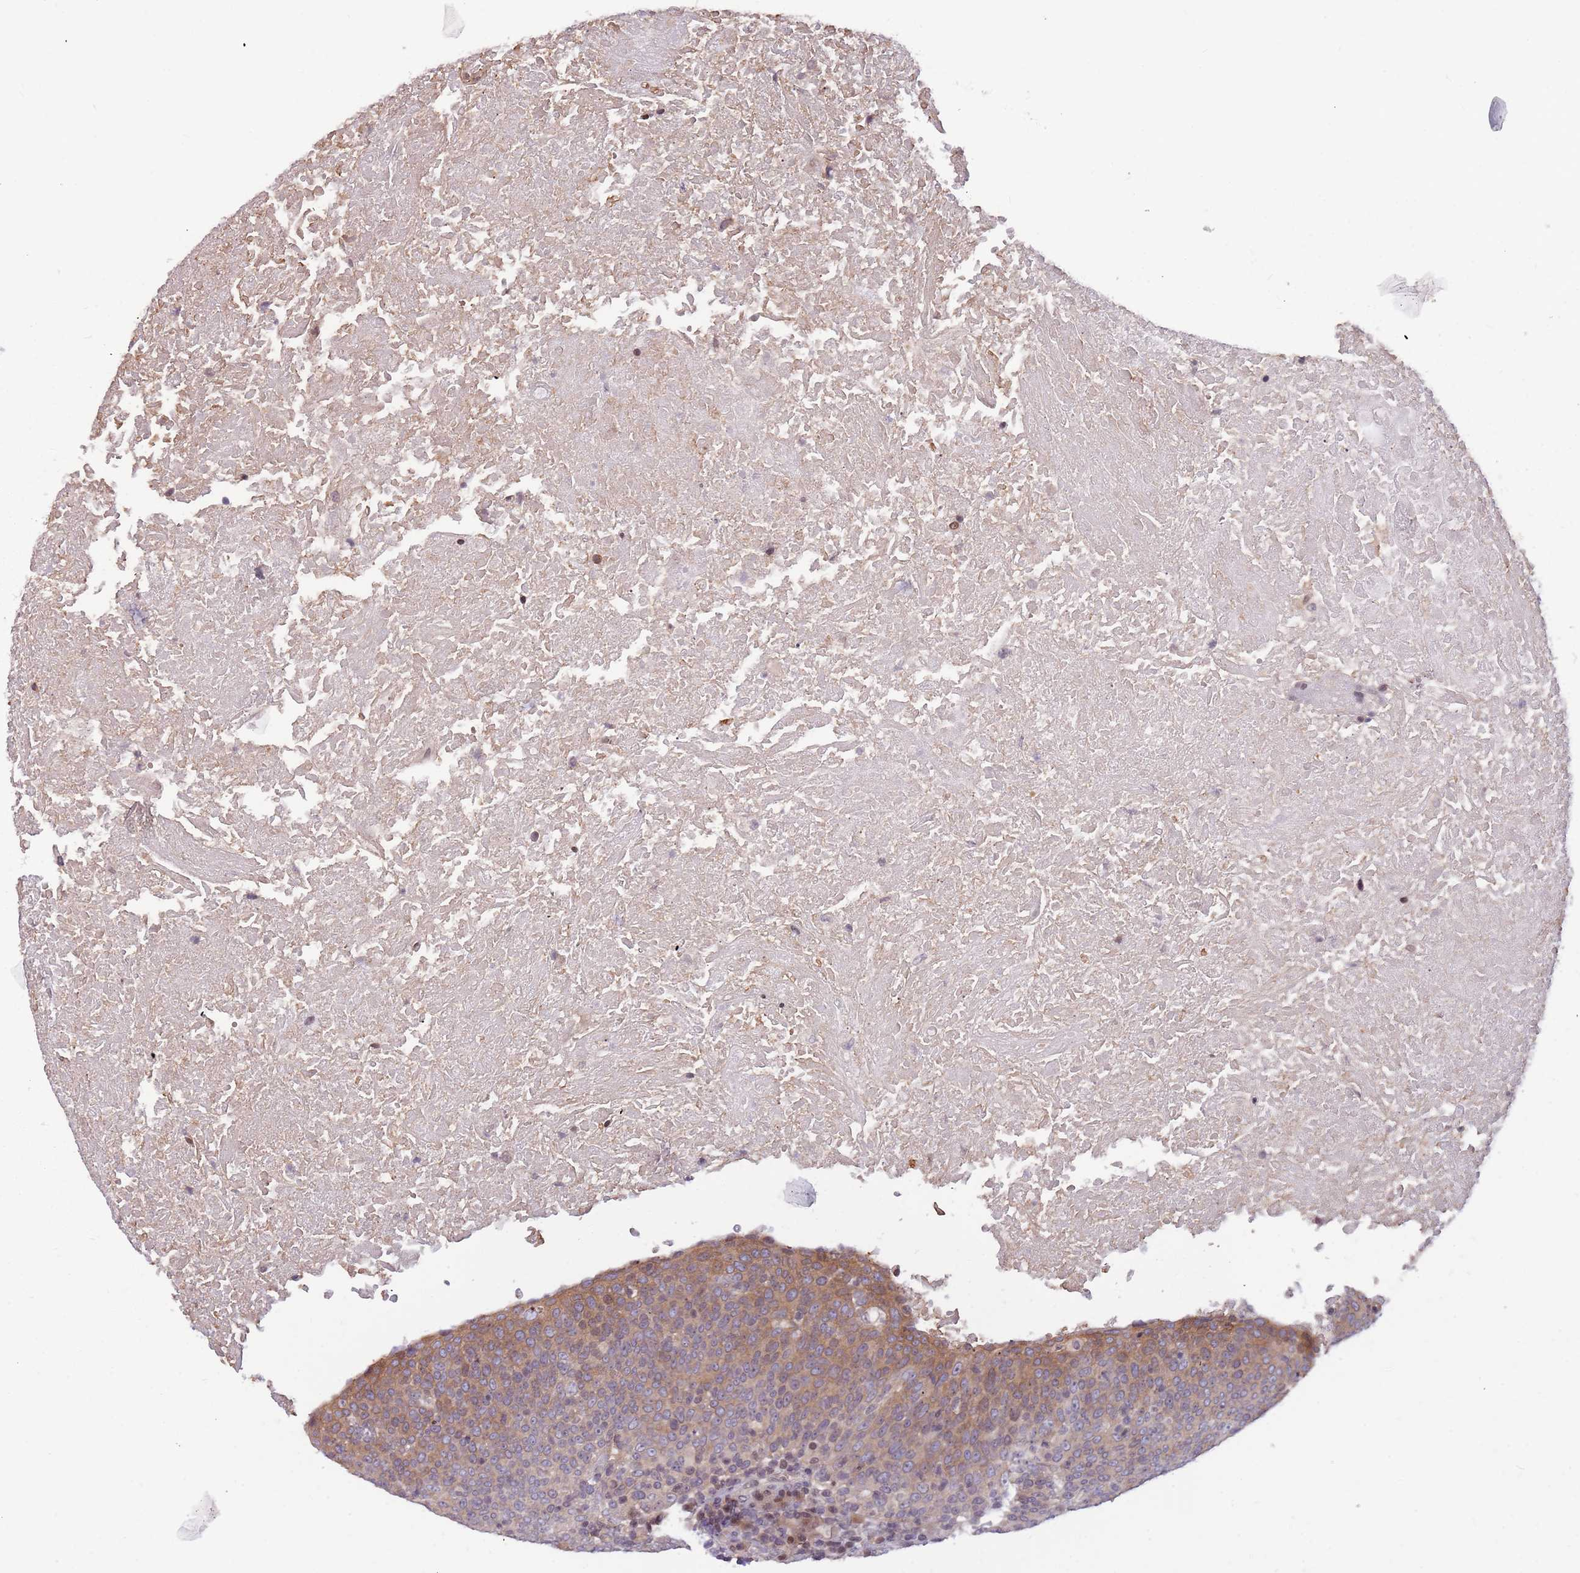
{"staining": {"intensity": "moderate", "quantity": ">75%", "location": "cytoplasmic/membranous"}, "tissue": "head and neck cancer", "cell_type": "Tumor cells", "image_type": "cancer", "snomed": [{"axis": "morphology", "description": "Squamous cell carcinoma, NOS"}, {"axis": "morphology", "description": "Squamous cell carcinoma, metastatic, NOS"}, {"axis": "topography", "description": "Lymph node"}, {"axis": "topography", "description": "Head-Neck"}], "caption": "Head and neck squamous cell carcinoma stained with a brown dye demonstrates moderate cytoplasmic/membranous positive expression in about >75% of tumor cells.", "gene": "ARHGEF5", "patient": {"sex": "male", "age": 62}}